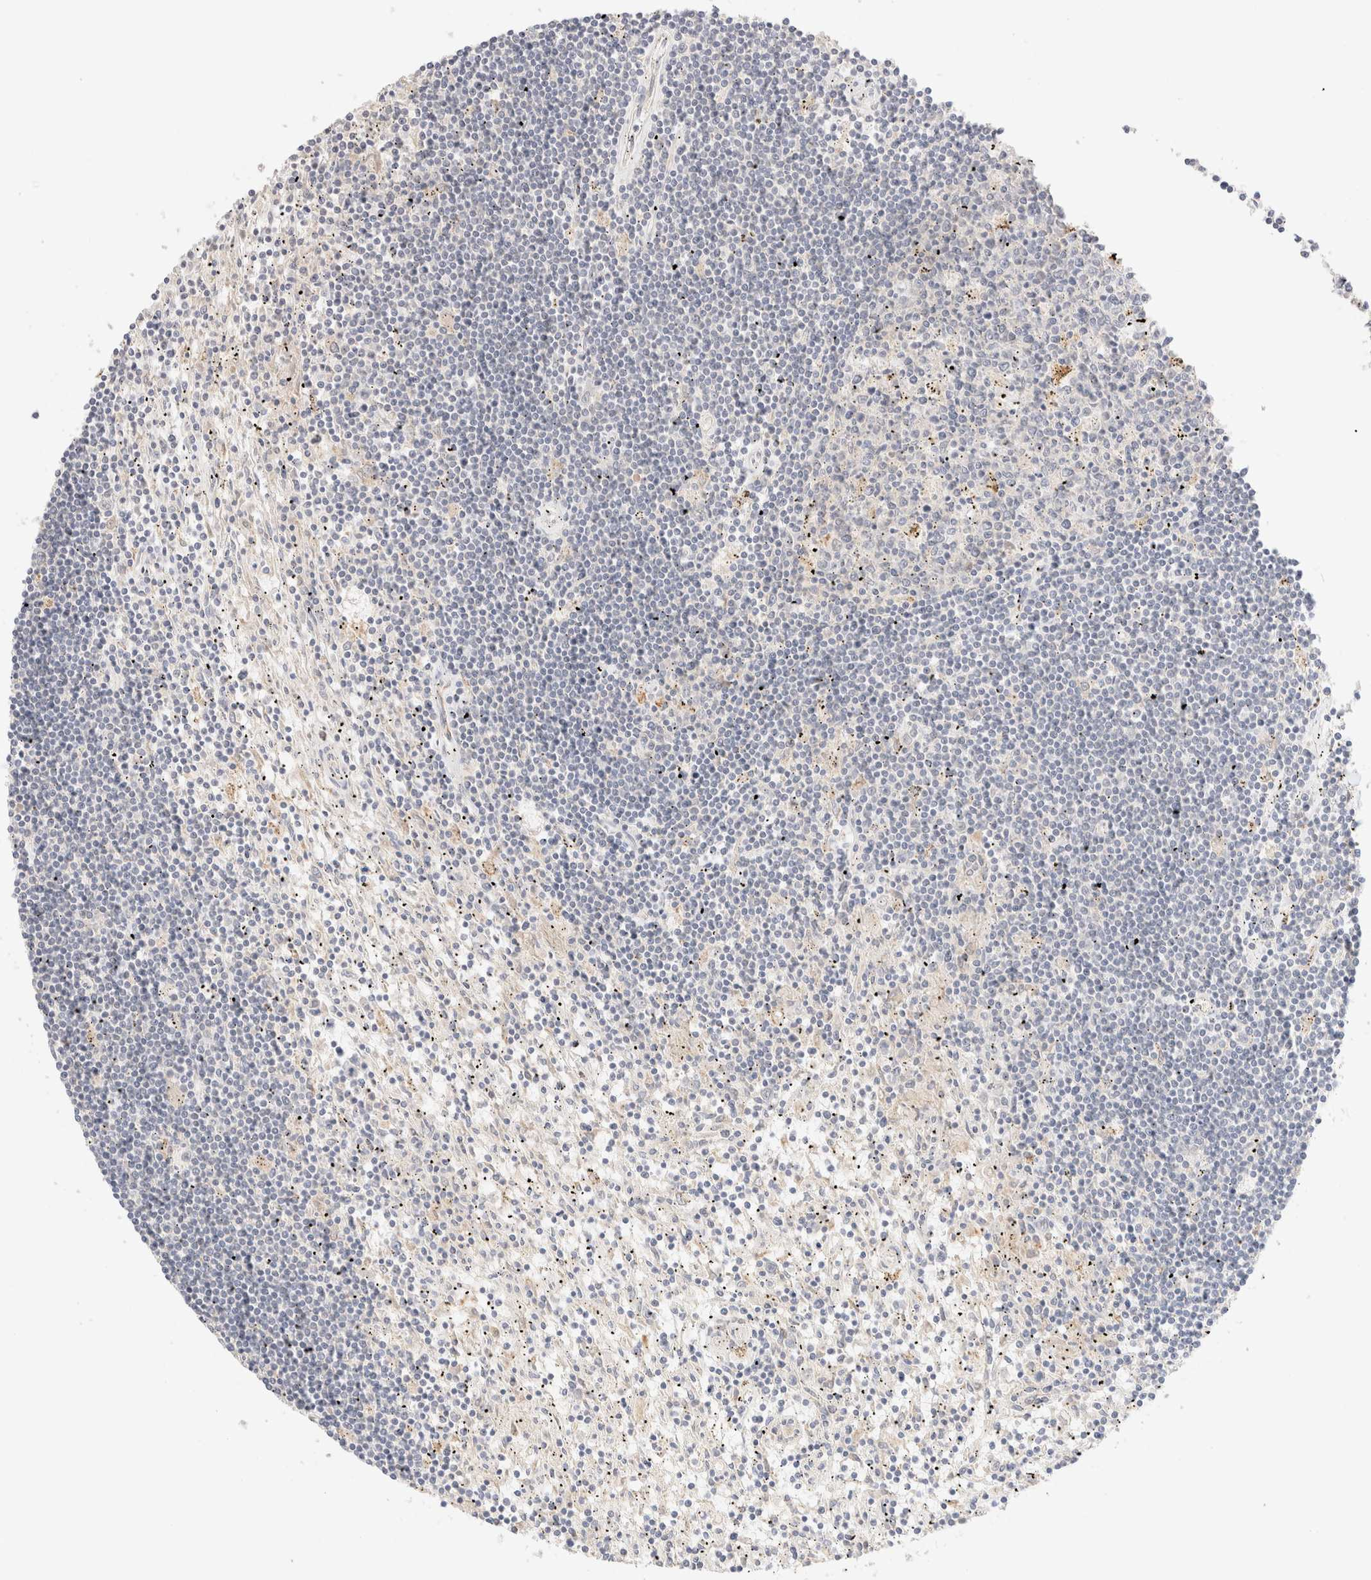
{"staining": {"intensity": "negative", "quantity": "none", "location": "none"}, "tissue": "lymphoma", "cell_type": "Tumor cells", "image_type": "cancer", "snomed": [{"axis": "morphology", "description": "Malignant lymphoma, non-Hodgkin's type, Low grade"}, {"axis": "topography", "description": "Spleen"}], "caption": "High power microscopy histopathology image of an immunohistochemistry (IHC) image of lymphoma, revealing no significant staining in tumor cells.", "gene": "SNTB1", "patient": {"sex": "male", "age": 76}}